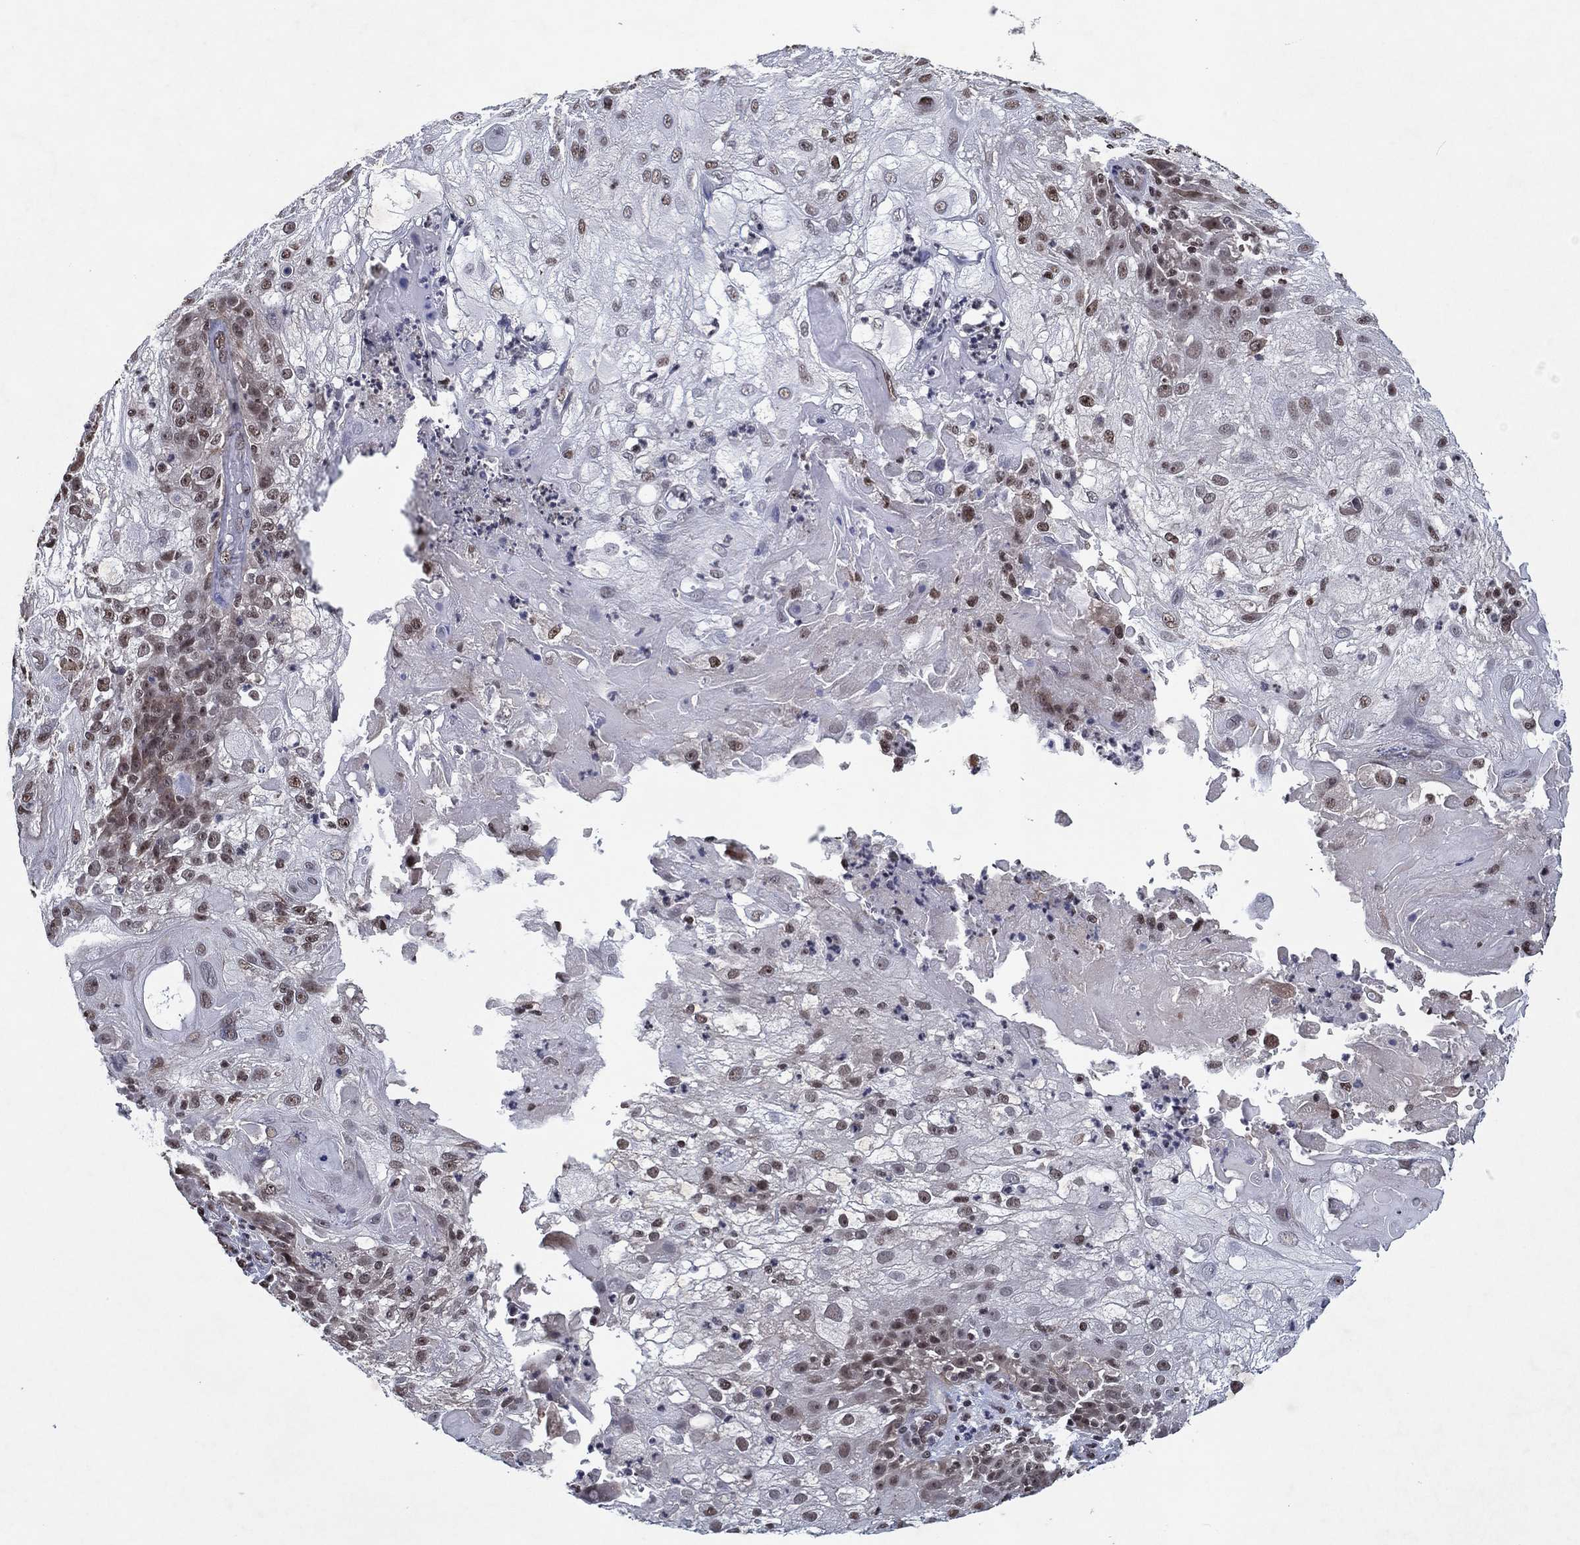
{"staining": {"intensity": "negative", "quantity": "none", "location": "none"}, "tissue": "skin cancer", "cell_type": "Tumor cells", "image_type": "cancer", "snomed": [{"axis": "morphology", "description": "Normal tissue, NOS"}, {"axis": "morphology", "description": "Squamous cell carcinoma, NOS"}, {"axis": "topography", "description": "Skin"}], "caption": "Skin cancer was stained to show a protein in brown. There is no significant expression in tumor cells. (DAB immunohistochemistry visualized using brightfield microscopy, high magnification).", "gene": "ZBTB42", "patient": {"sex": "female", "age": 83}}